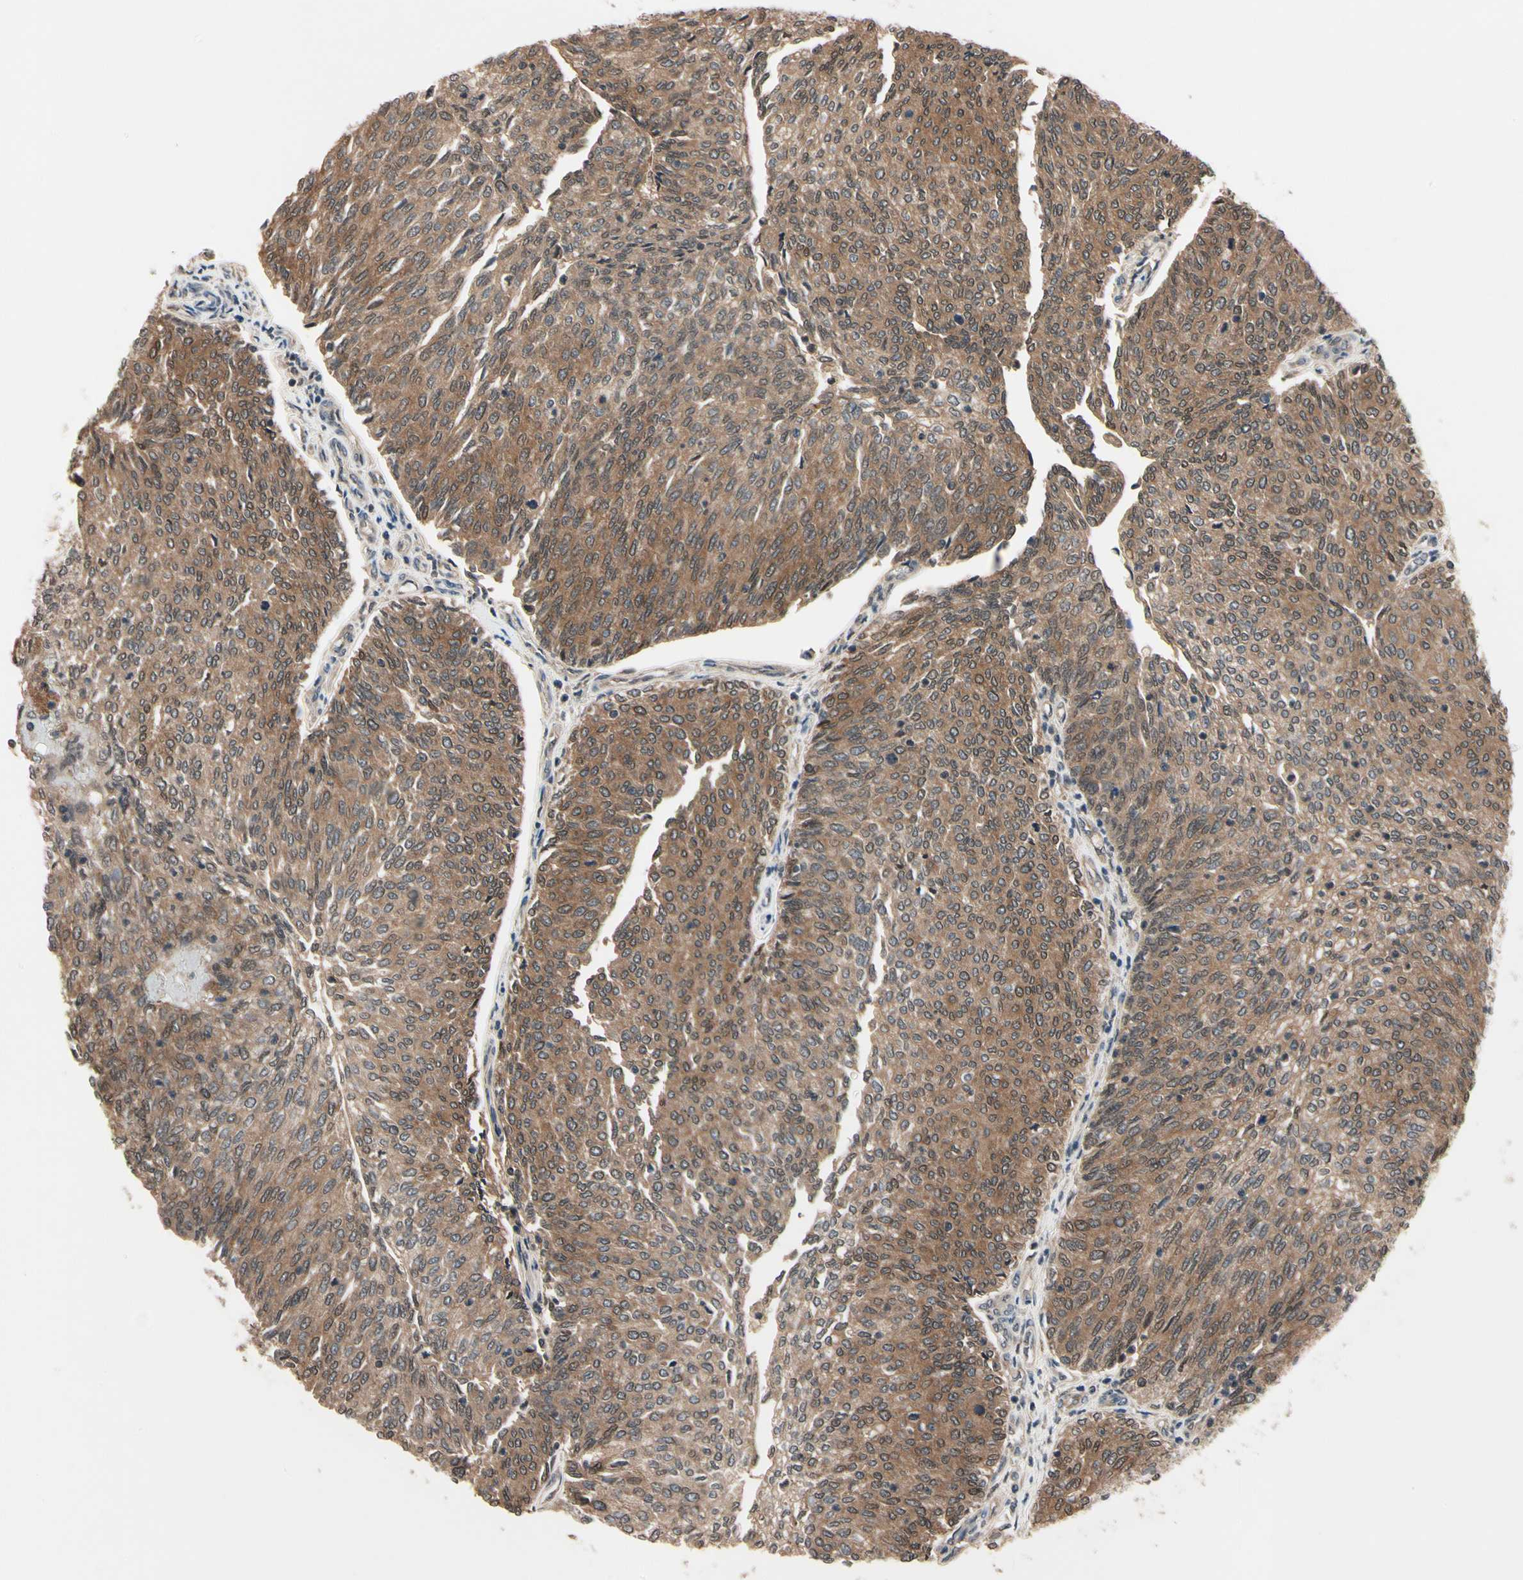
{"staining": {"intensity": "moderate", "quantity": ">75%", "location": "cytoplasmic/membranous"}, "tissue": "urothelial cancer", "cell_type": "Tumor cells", "image_type": "cancer", "snomed": [{"axis": "morphology", "description": "Urothelial carcinoma, Low grade"}, {"axis": "topography", "description": "Urinary bladder"}], "caption": "Immunohistochemical staining of urothelial cancer shows medium levels of moderate cytoplasmic/membranous positivity in about >75% of tumor cells.", "gene": "PRDX6", "patient": {"sex": "female", "age": 79}}